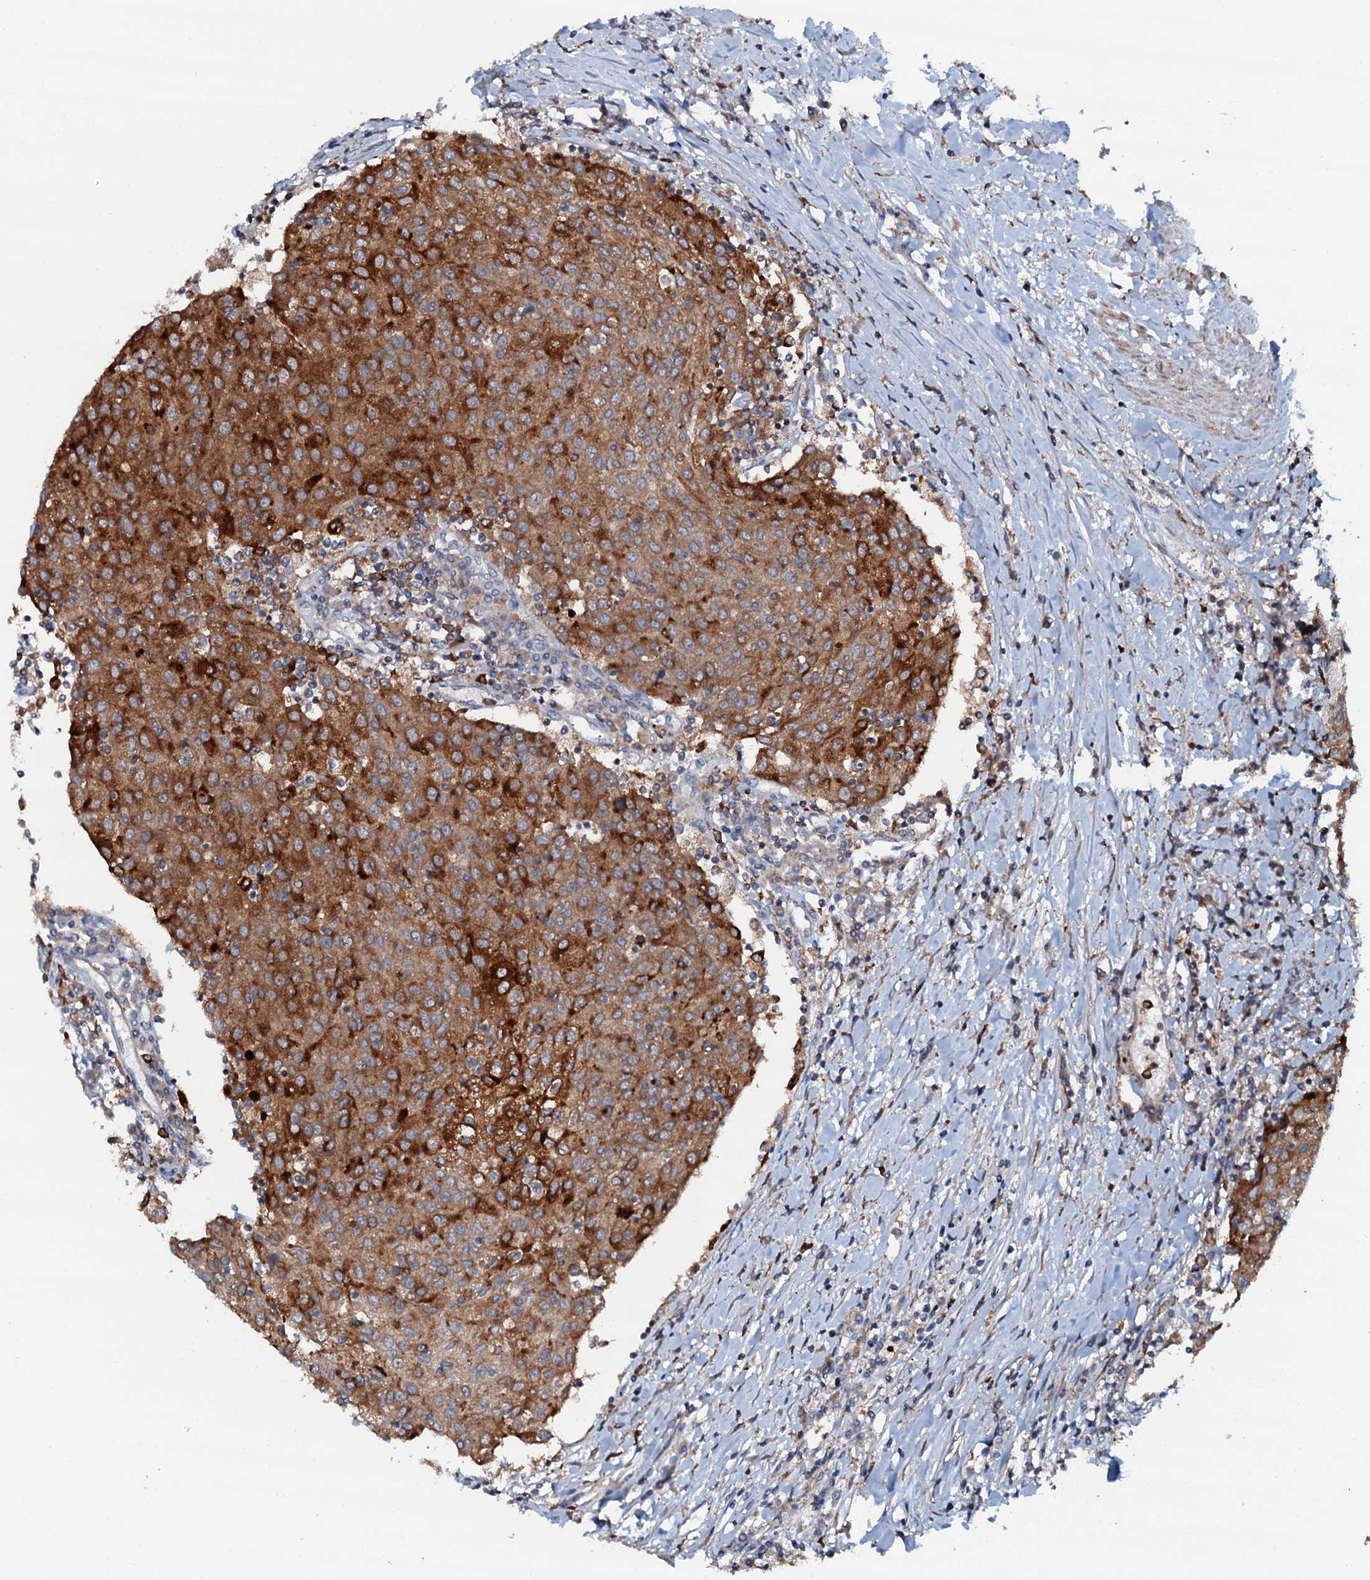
{"staining": {"intensity": "strong", "quantity": "25%-75%", "location": "cytoplasmic/membranous"}, "tissue": "urothelial cancer", "cell_type": "Tumor cells", "image_type": "cancer", "snomed": [{"axis": "morphology", "description": "Urothelial carcinoma, High grade"}, {"axis": "topography", "description": "Urinary bladder"}], "caption": "Protein analysis of urothelial carcinoma (high-grade) tissue displays strong cytoplasmic/membranous staining in about 25%-75% of tumor cells.", "gene": "VAMP8", "patient": {"sex": "female", "age": 85}}